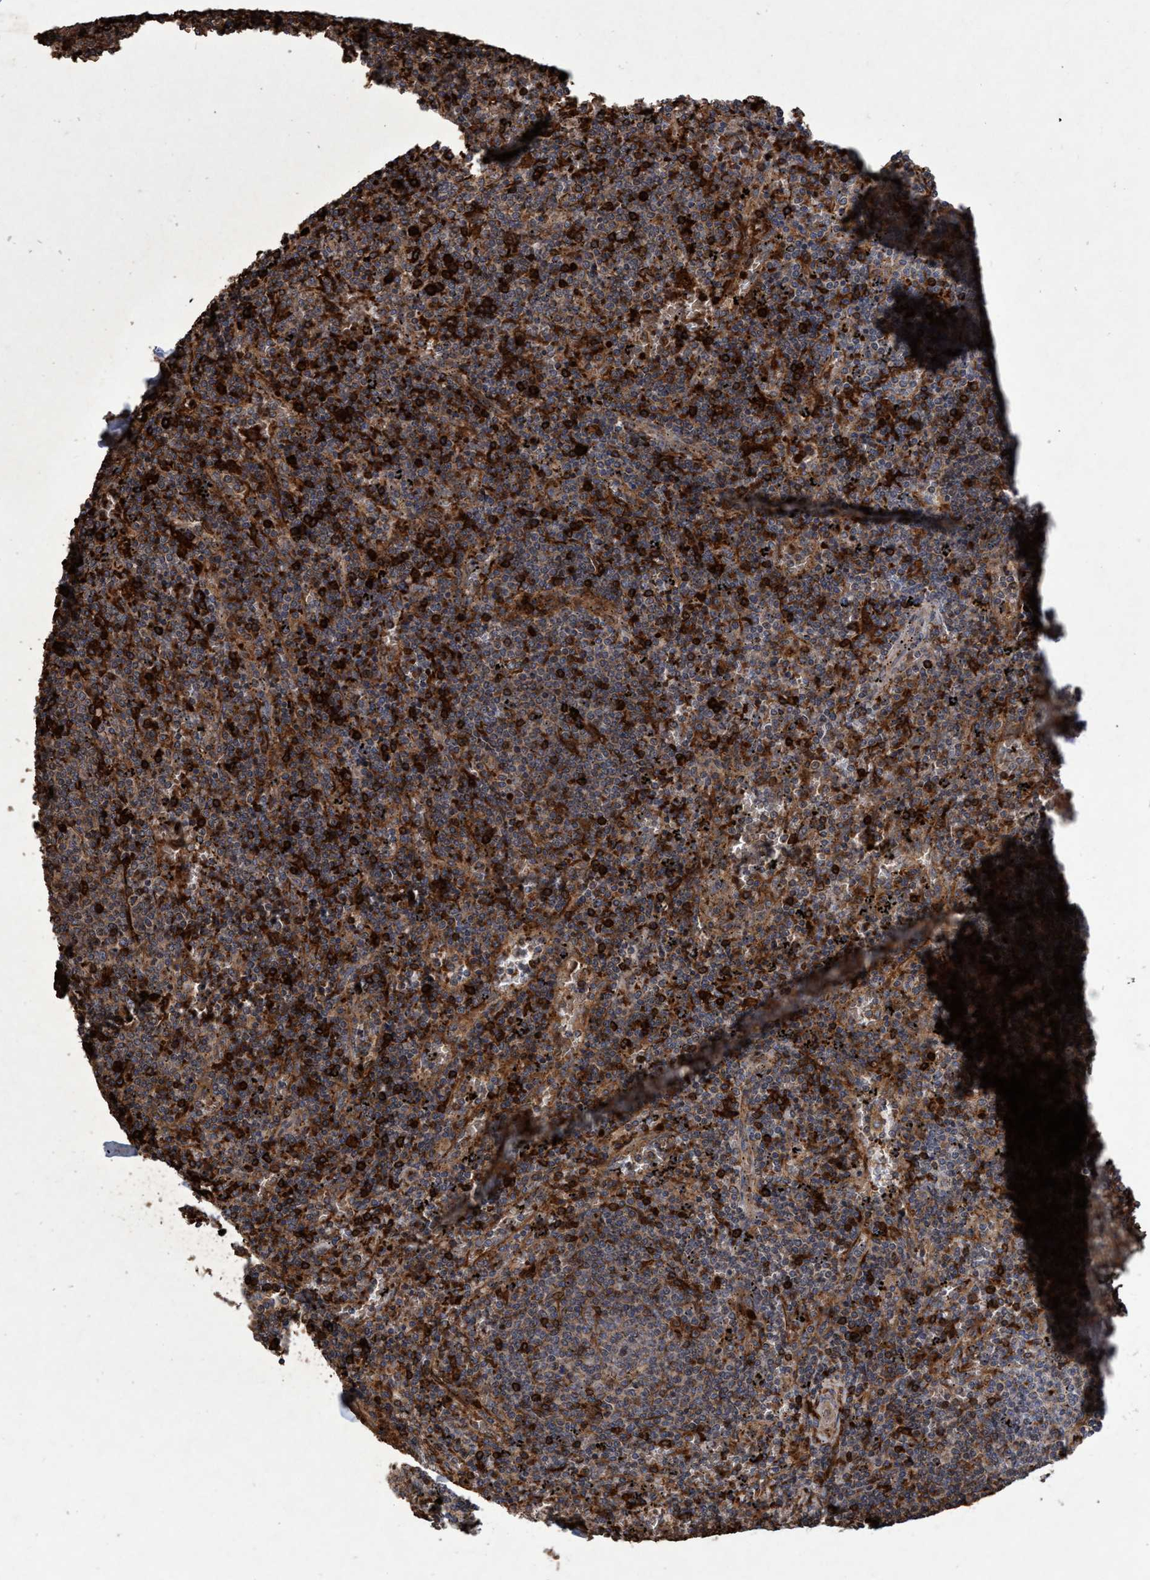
{"staining": {"intensity": "weak", "quantity": ">75%", "location": "cytoplasmic/membranous"}, "tissue": "lymphoma", "cell_type": "Tumor cells", "image_type": "cancer", "snomed": [{"axis": "morphology", "description": "Malignant lymphoma, non-Hodgkin's type, Low grade"}, {"axis": "topography", "description": "Spleen"}], "caption": "Protein analysis of low-grade malignant lymphoma, non-Hodgkin's type tissue demonstrates weak cytoplasmic/membranous expression in about >75% of tumor cells.", "gene": "CHMP6", "patient": {"sex": "female", "age": 50}}